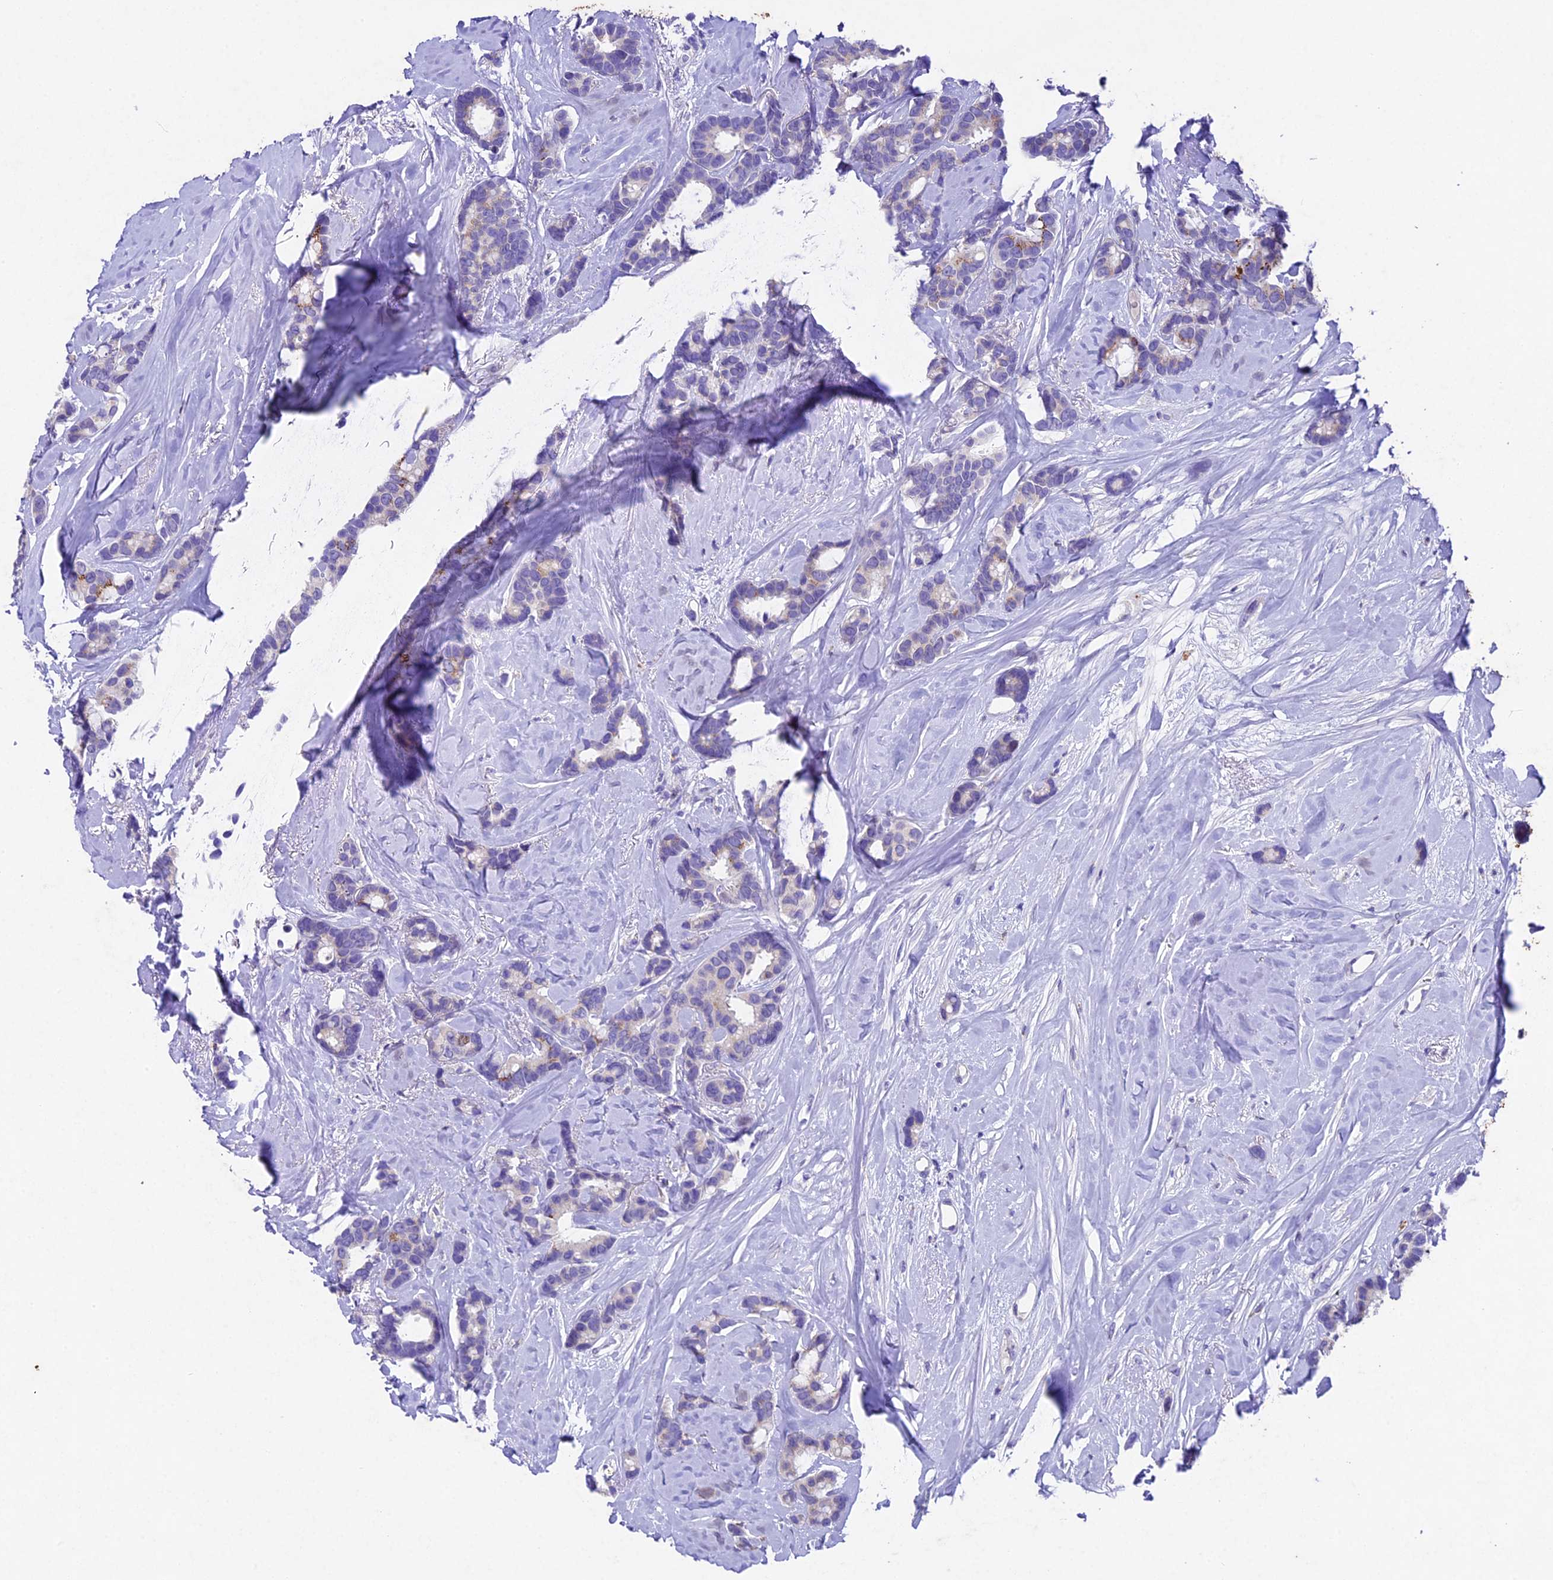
{"staining": {"intensity": "negative", "quantity": "none", "location": "none"}, "tissue": "breast cancer", "cell_type": "Tumor cells", "image_type": "cancer", "snomed": [{"axis": "morphology", "description": "Duct carcinoma"}, {"axis": "topography", "description": "Breast"}], "caption": "The histopathology image exhibits no significant positivity in tumor cells of breast cancer.", "gene": "IFT140", "patient": {"sex": "female", "age": 87}}